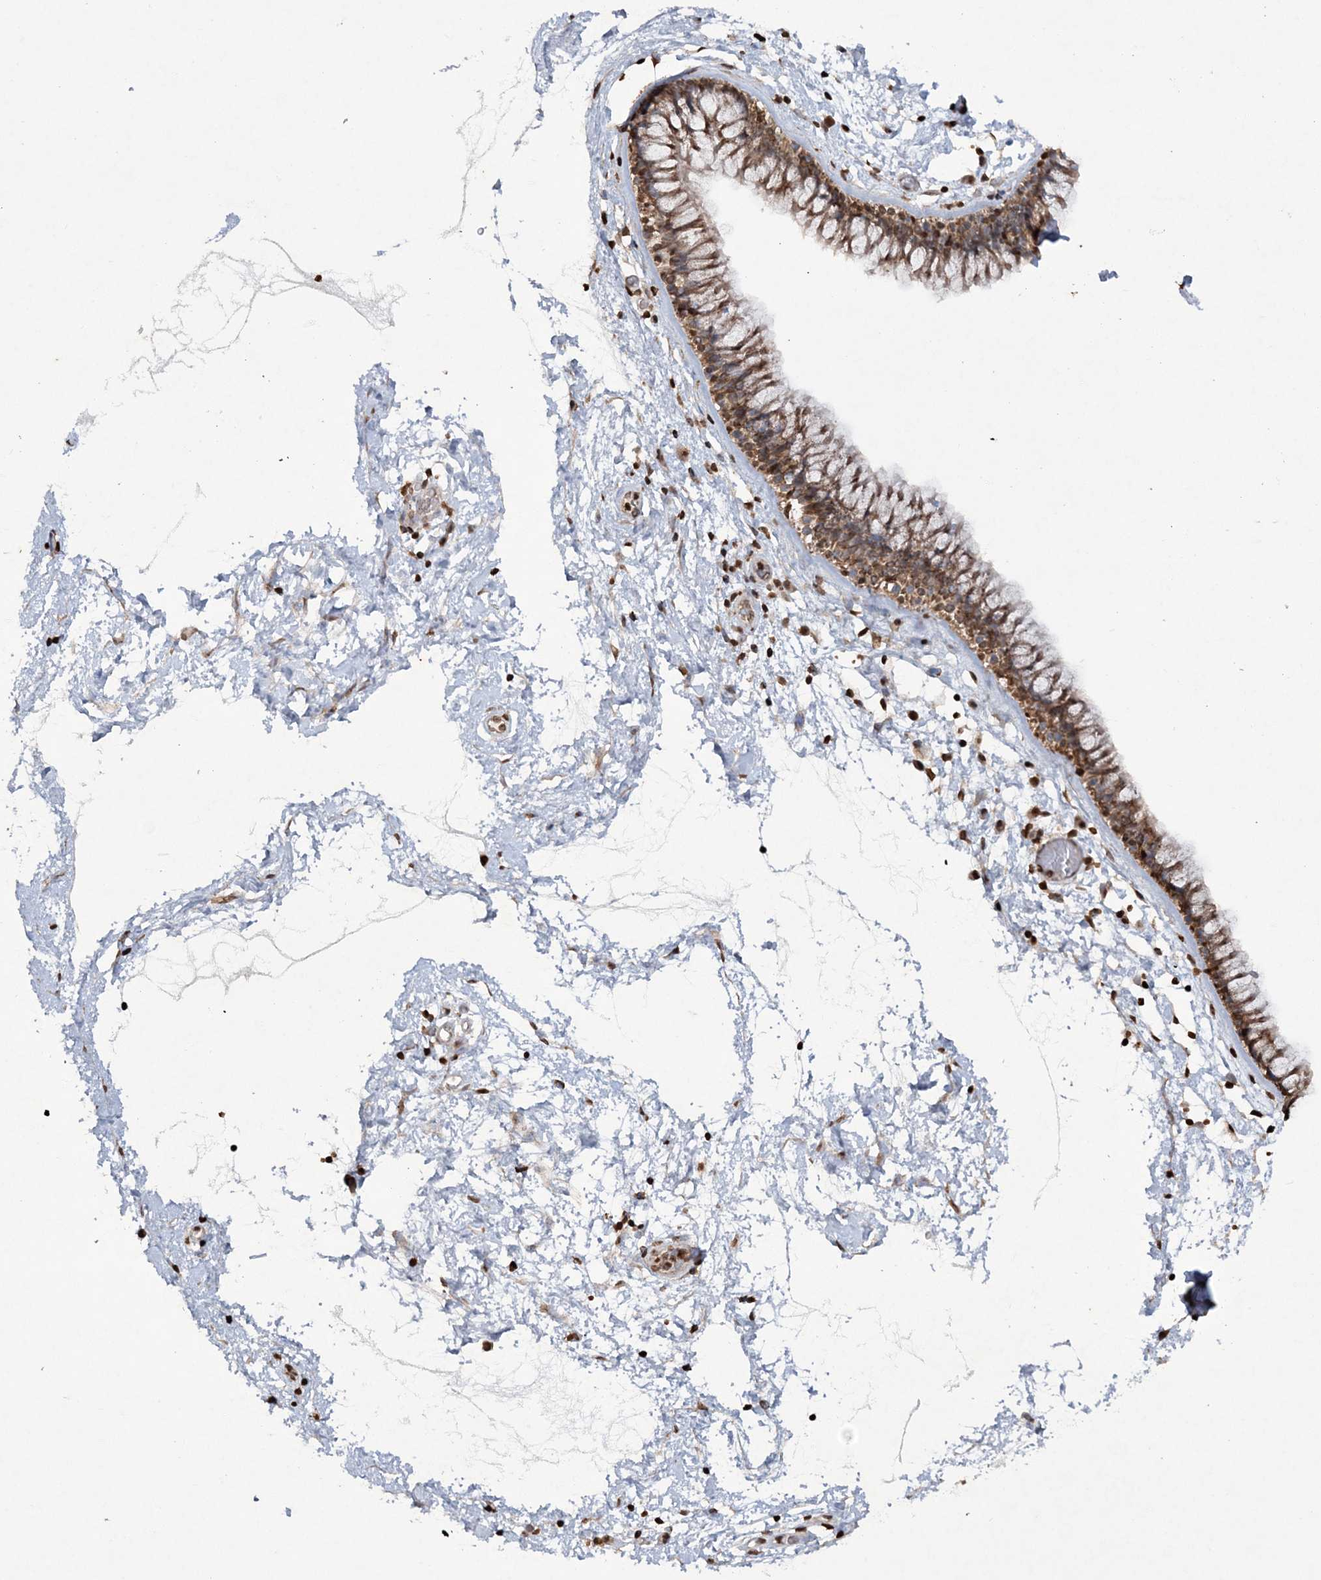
{"staining": {"intensity": "moderate", "quantity": ">75%", "location": "cytoplasmic/membranous"}, "tissue": "nasopharynx", "cell_type": "Respiratory epithelial cells", "image_type": "normal", "snomed": [{"axis": "morphology", "description": "Normal tissue, NOS"}, {"axis": "morphology", "description": "Inflammation, NOS"}, {"axis": "topography", "description": "Nasopharynx"}], "caption": "Immunohistochemical staining of benign nasopharynx demonstrates moderate cytoplasmic/membranous protein positivity in about >75% of respiratory epithelial cells.", "gene": "TTC7A", "patient": {"sex": "male", "age": 48}}